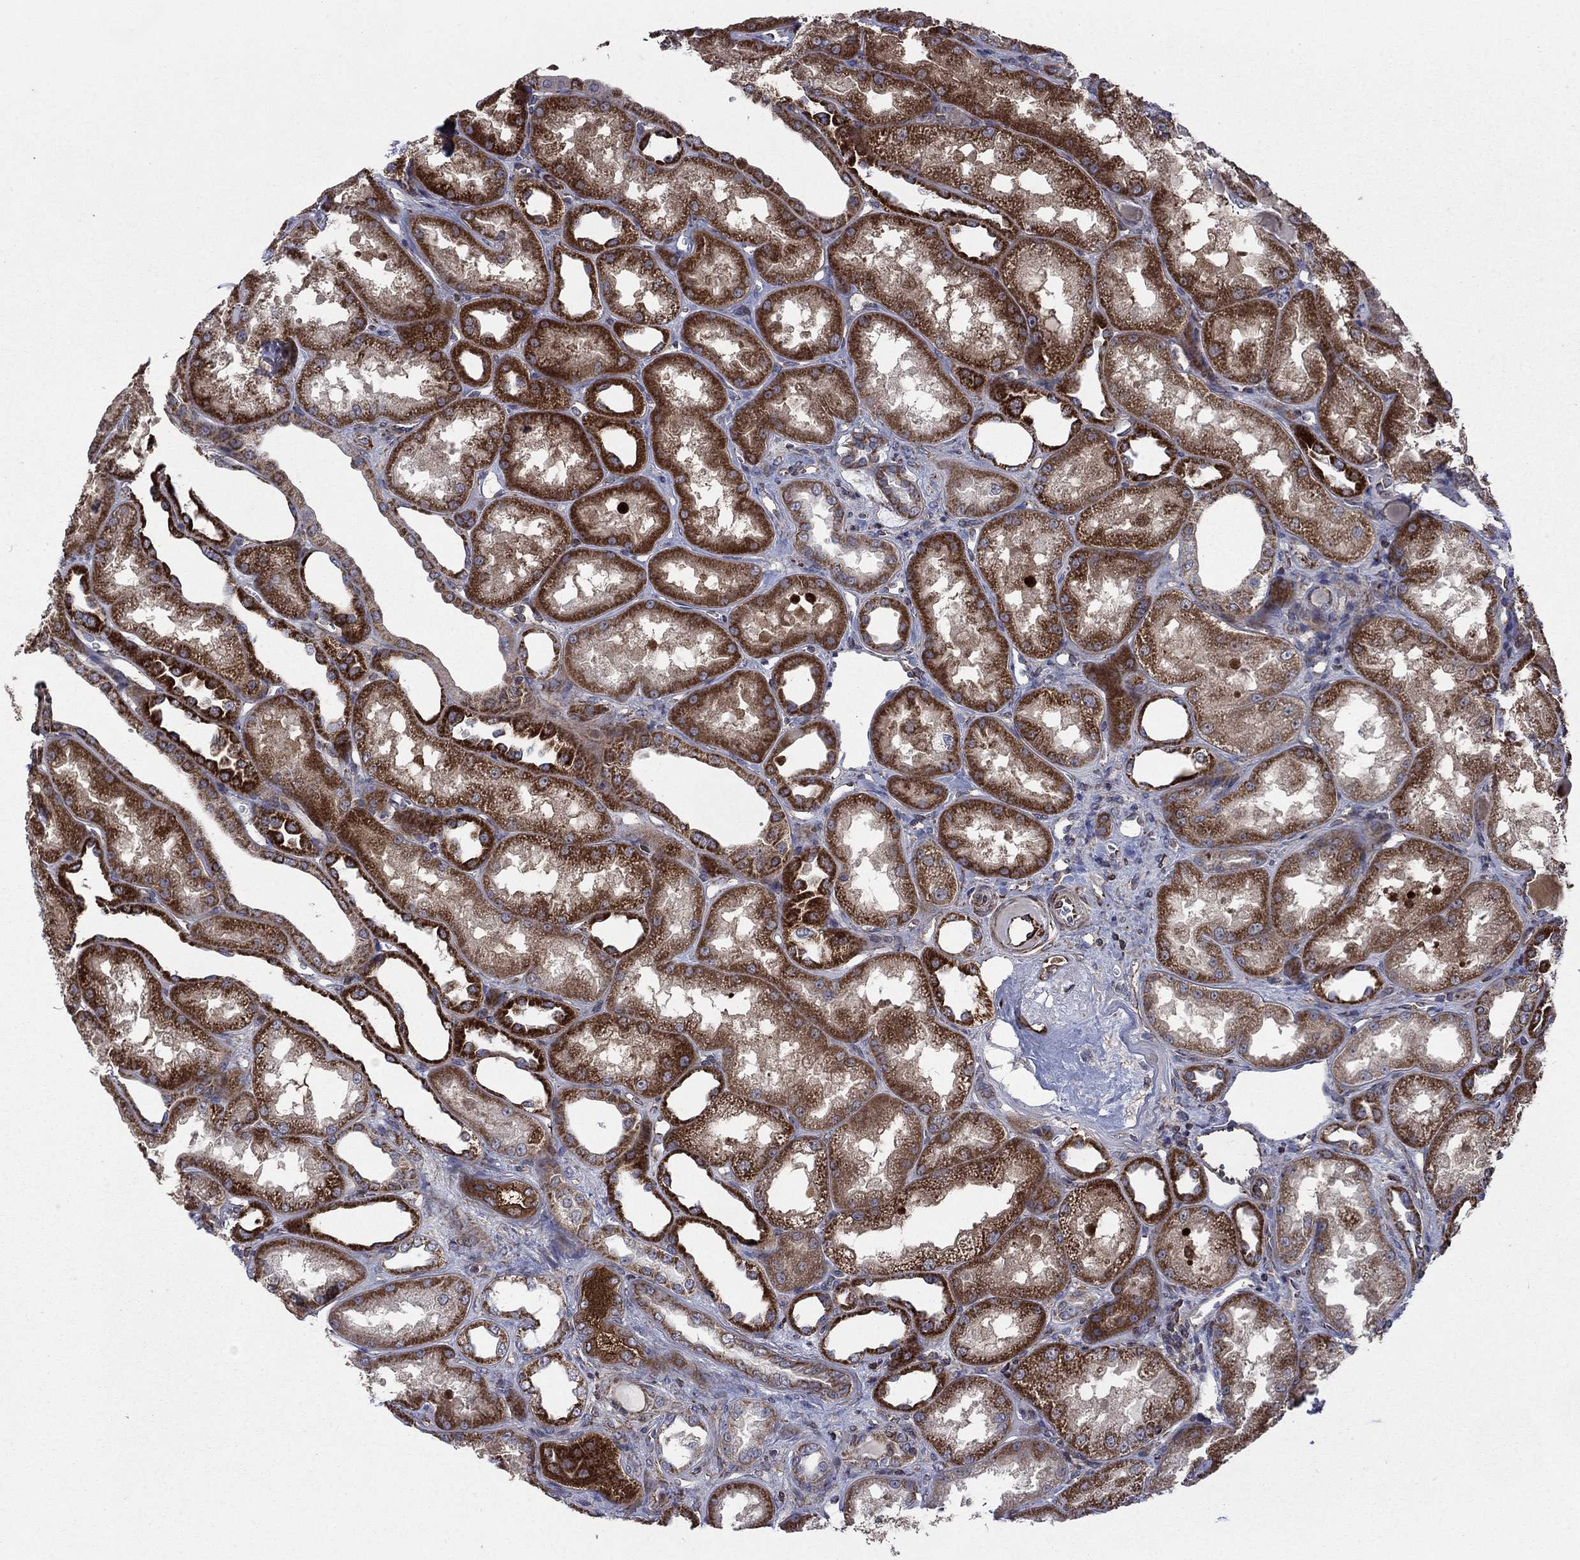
{"staining": {"intensity": "negative", "quantity": "none", "location": "none"}, "tissue": "kidney", "cell_type": "Cells in glomeruli", "image_type": "normal", "snomed": [{"axis": "morphology", "description": "Normal tissue, NOS"}, {"axis": "topography", "description": "Kidney"}], "caption": "There is no significant expression in cells in glomeruli of kidney. Brightfield microscopy of immunohistochemistry stained with DAB (brown) and hematoxylin (blue), captured at high magnification.", "gene": "NDUFC1", "patient": {"sex": "male", "age": 61}}